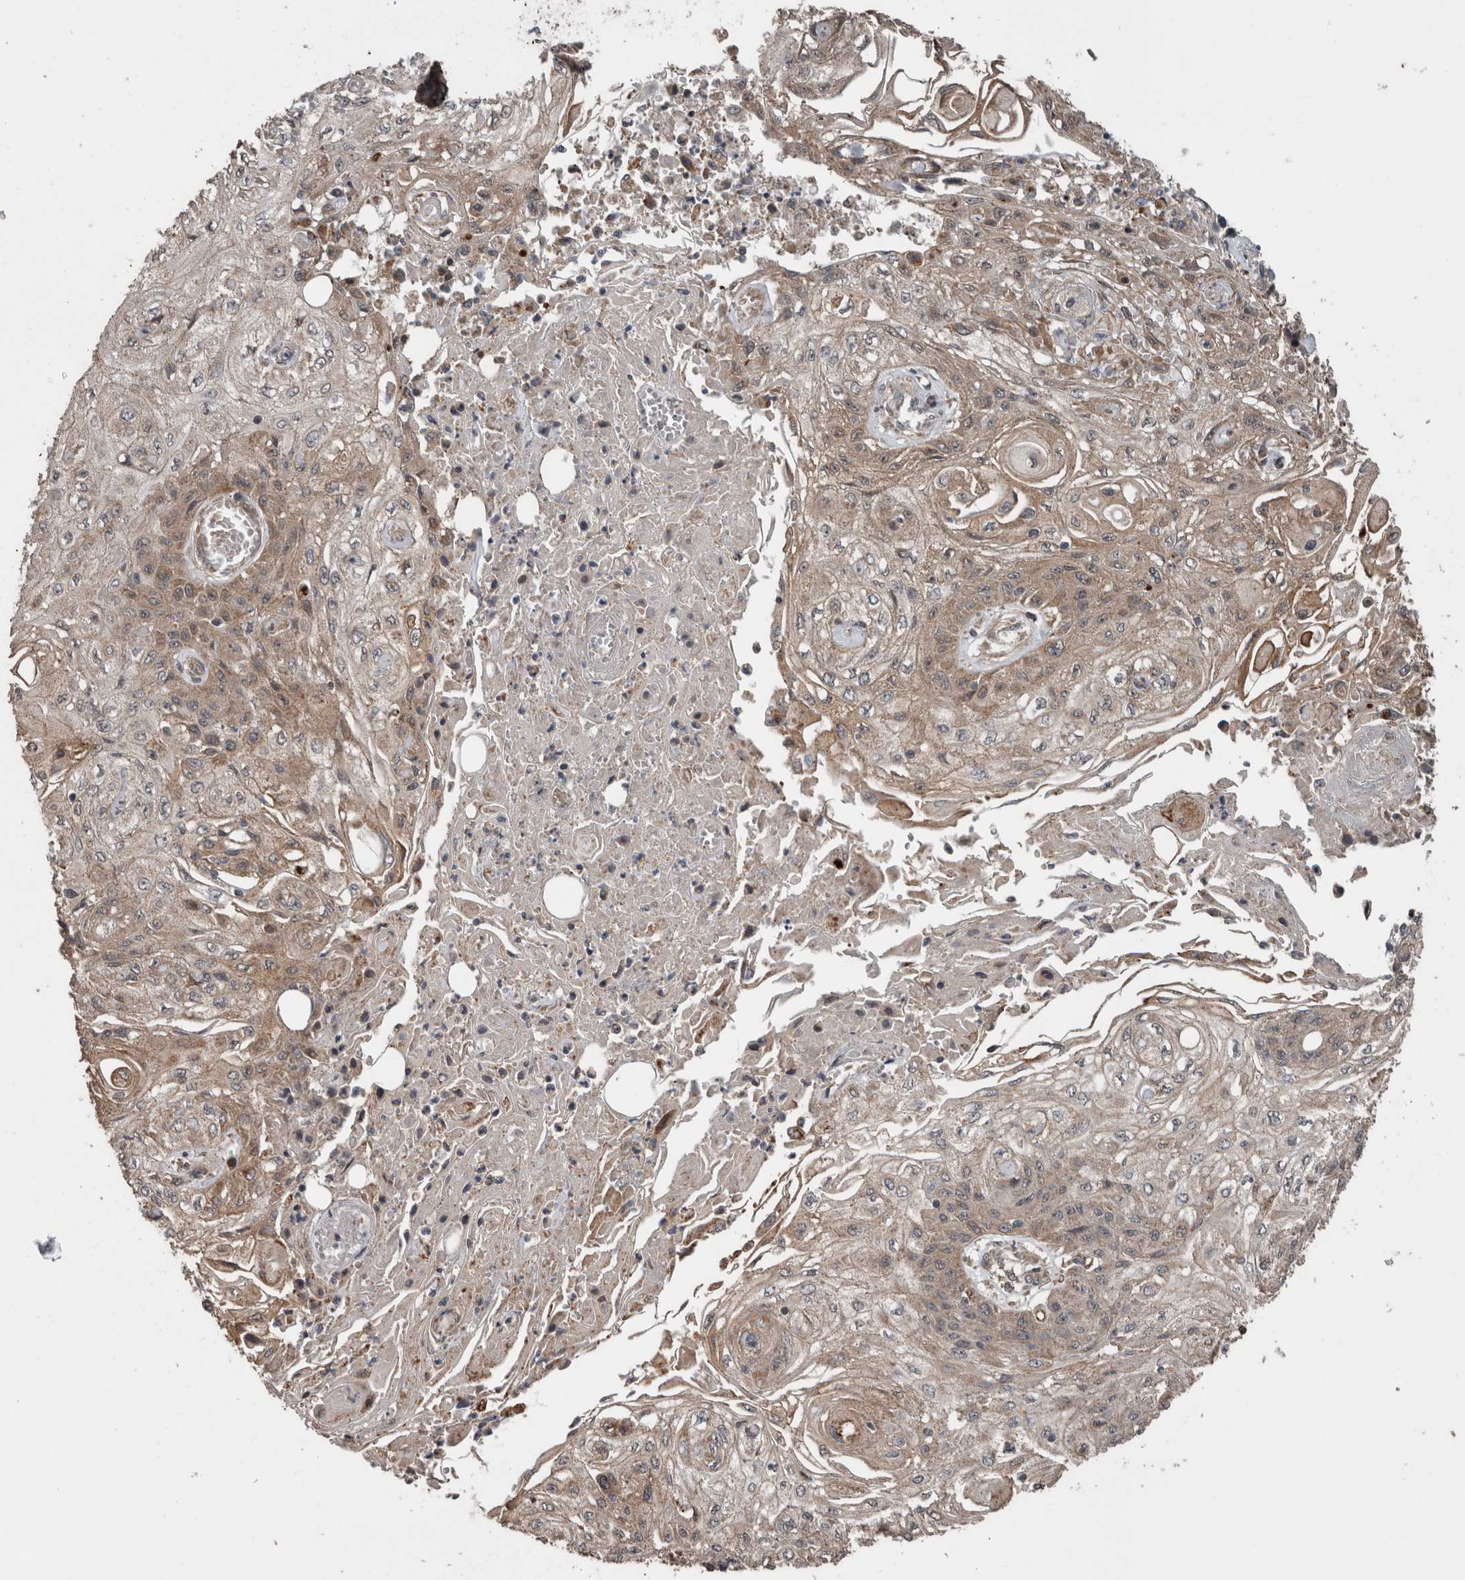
{"staining": {"intensity": "weak", "quantity": ">75%", "location": "cytoplasmic/membranous"}, "tissue": "skin cancer", "cell_type": "Tumor cells", "image_type": "cancer", "snomed": [{"axis": "morphology", "description": "Squamous cell carcinoma, NOS"}, {"axis": "morphology", "description": "Squamous cell carcinoma, metastatic, NOS"}, {"axis": "topography", "description": "Skin"}, {"axis": "topography", "description": "Lymph node"}], "caption": "Immunohistochemistry photomicrograph of neoplastic tissue: skin cancer stained using immunohistochemistry displays low levels of weak protein expression localized specifically in the cytoplasmic/membranous of tumor cells, appearing as a cytoplasmic/membranous brown color.", "gene": "RIOK3", "patient": {"sex": "male", "age": 75}}